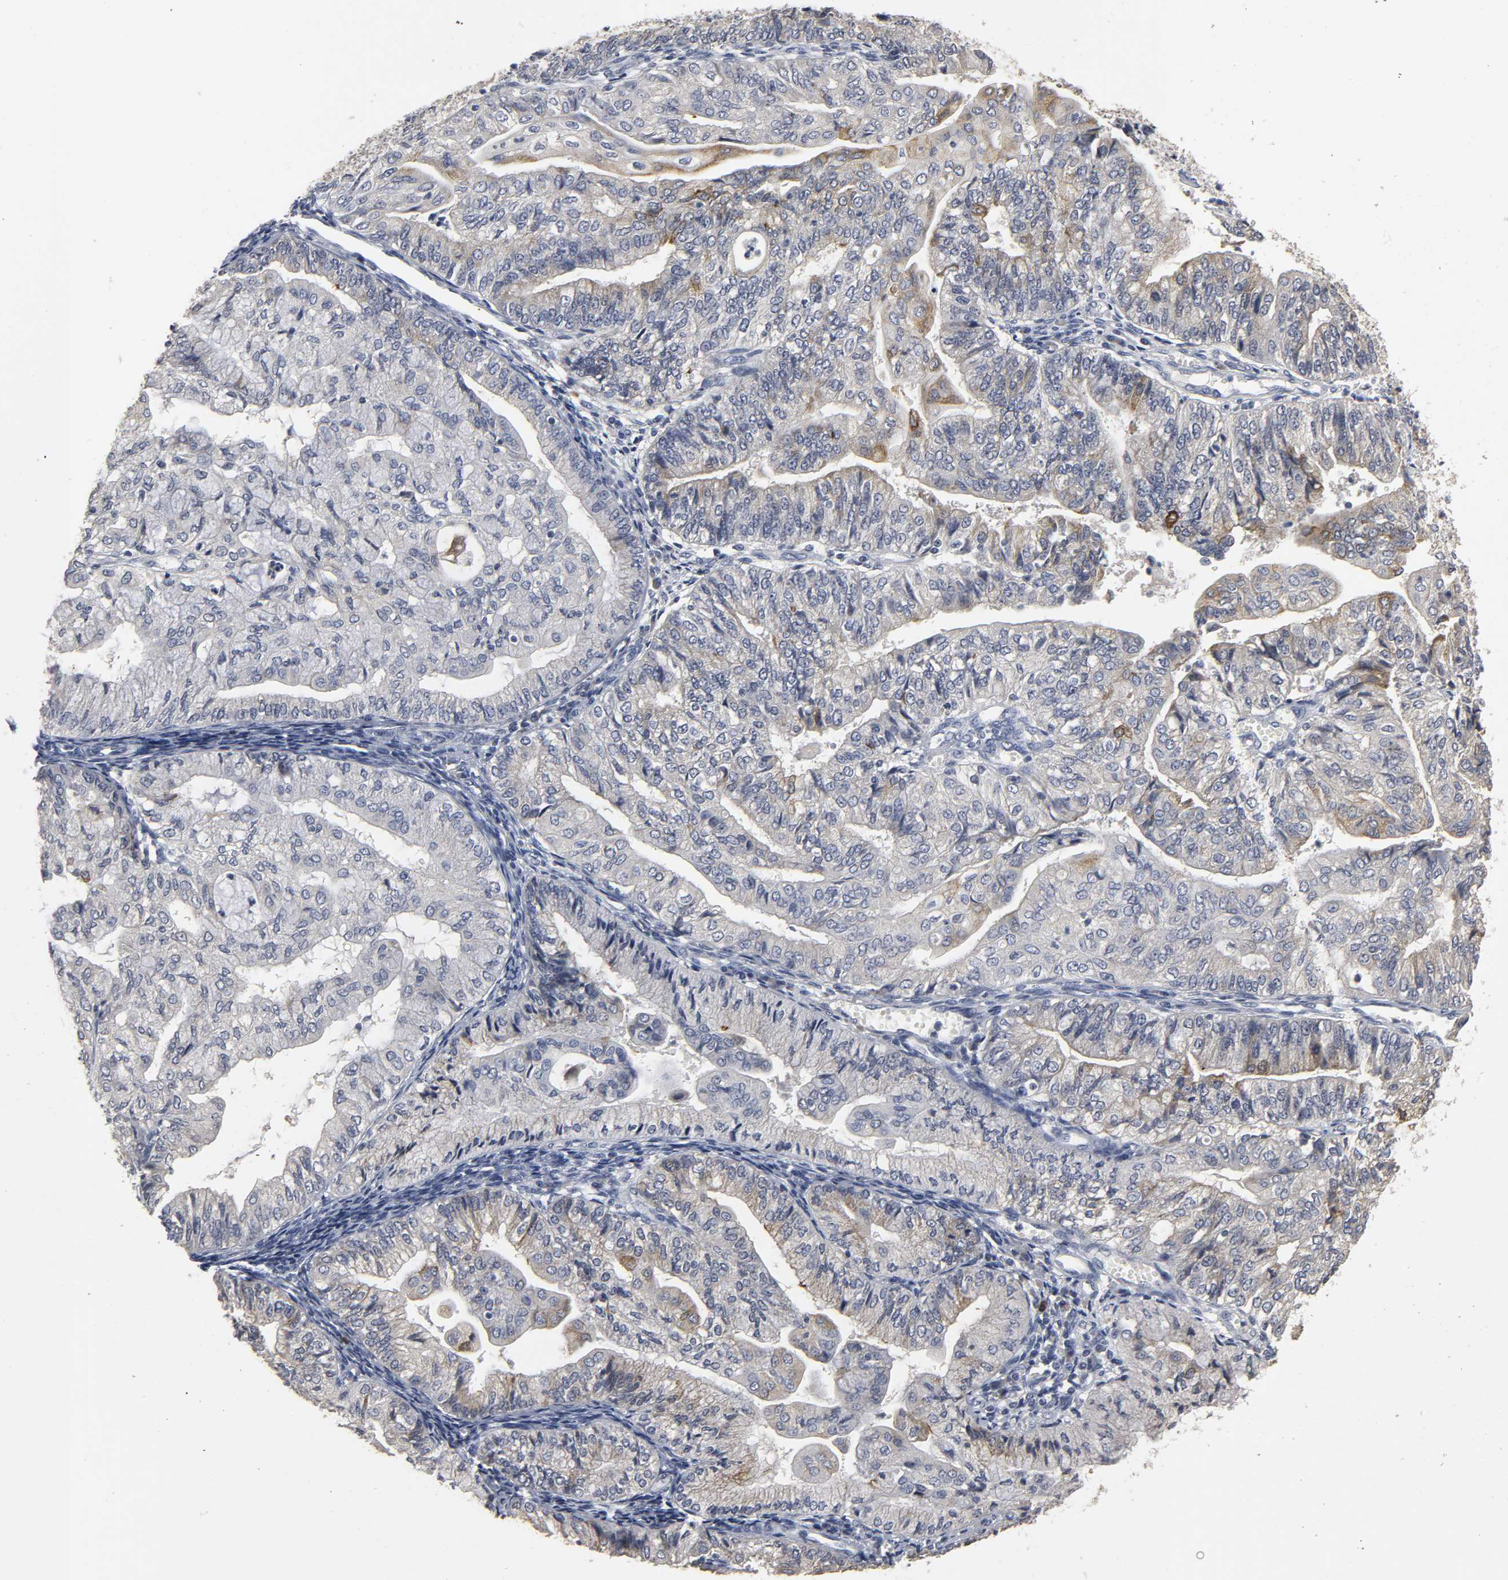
{"staining": {"intensity": "moderate", "quantity": "<25%", "location": "cytoplasmic/membranous"}, "tissue": "endometrial cancer", "cell_type": "Tumor cells", "image_type": "cancer", "snomed": [{"axis": "morphology", "description": "Adenocarcinoma, NOS"}, {"axis": "topography", "description": "Endometrium"}], "caption": "An image of human adenocarcinoma (endometrial) stained for a protein reveals moderate cytoplasmic/membranous brown staining in tumor cells. The staining was performed using DAB (3,3'-diaminobenzidine), with brown indicating positive protein expression. Nuclei are stained blue with hematoxylin.", "gene": "TCAP", "patient": {"sex": "female", "age": 59}}